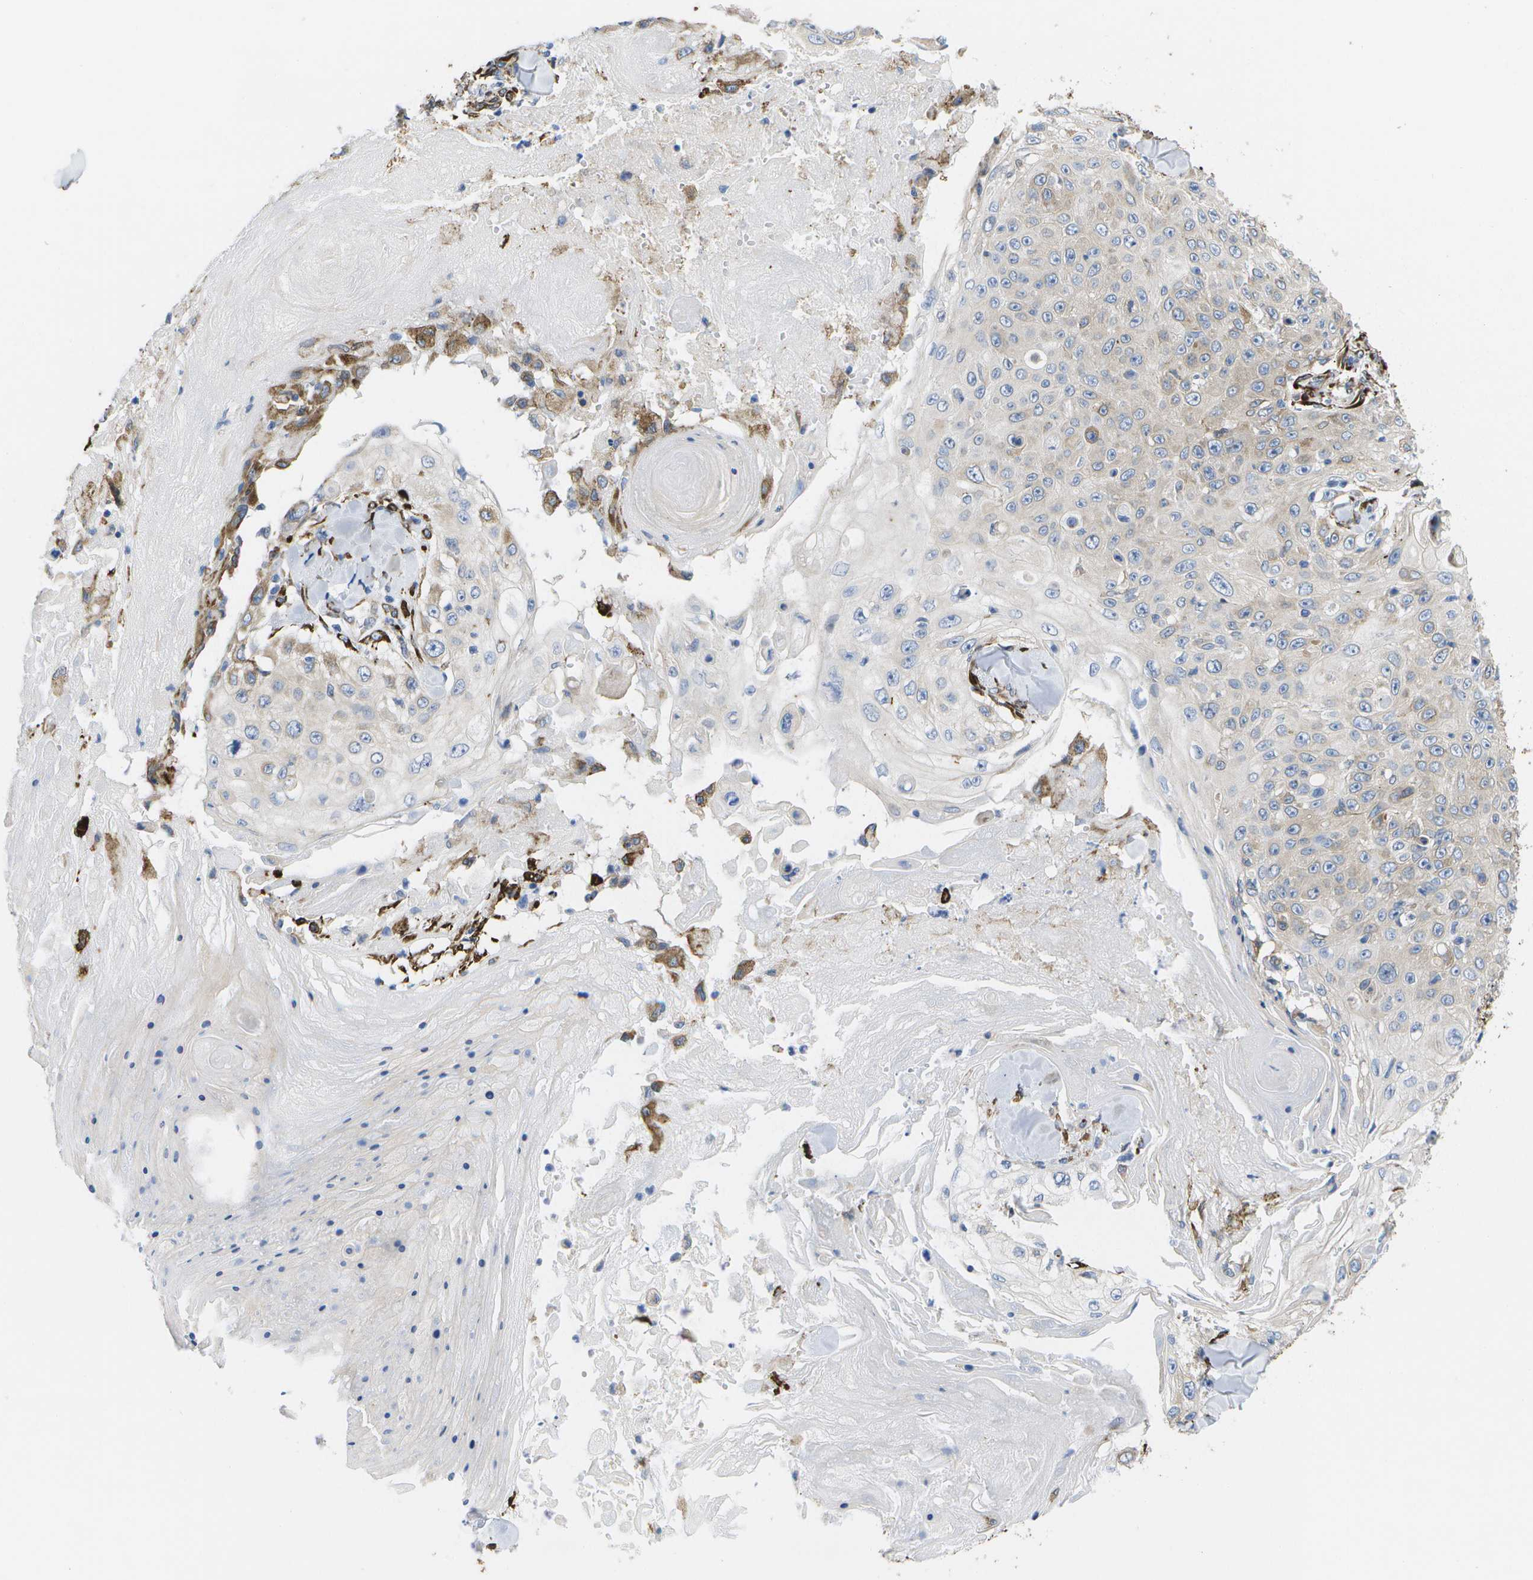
{"staining": {"intensity": "moderate", "quantity": "<25%", "location": "cytoplasmic/membranous"}, "tissue": "skin cancer", "cell_type": "Tumor cells", "image_type": "cancer", "snomed": [{"axis": "morphology", "description": "Squamous cell carcinoma, NOS"}, {"axis": "topography", "description": "Skin"}], "caption": "A brown stain shows moderate cytoplasmic/membranous positivity of a protein in skin cancer (squamous cell carcinoma) tumor cells.", "gene": "ZDHHC17", "patient": {"sex": "male", "age": 86}}